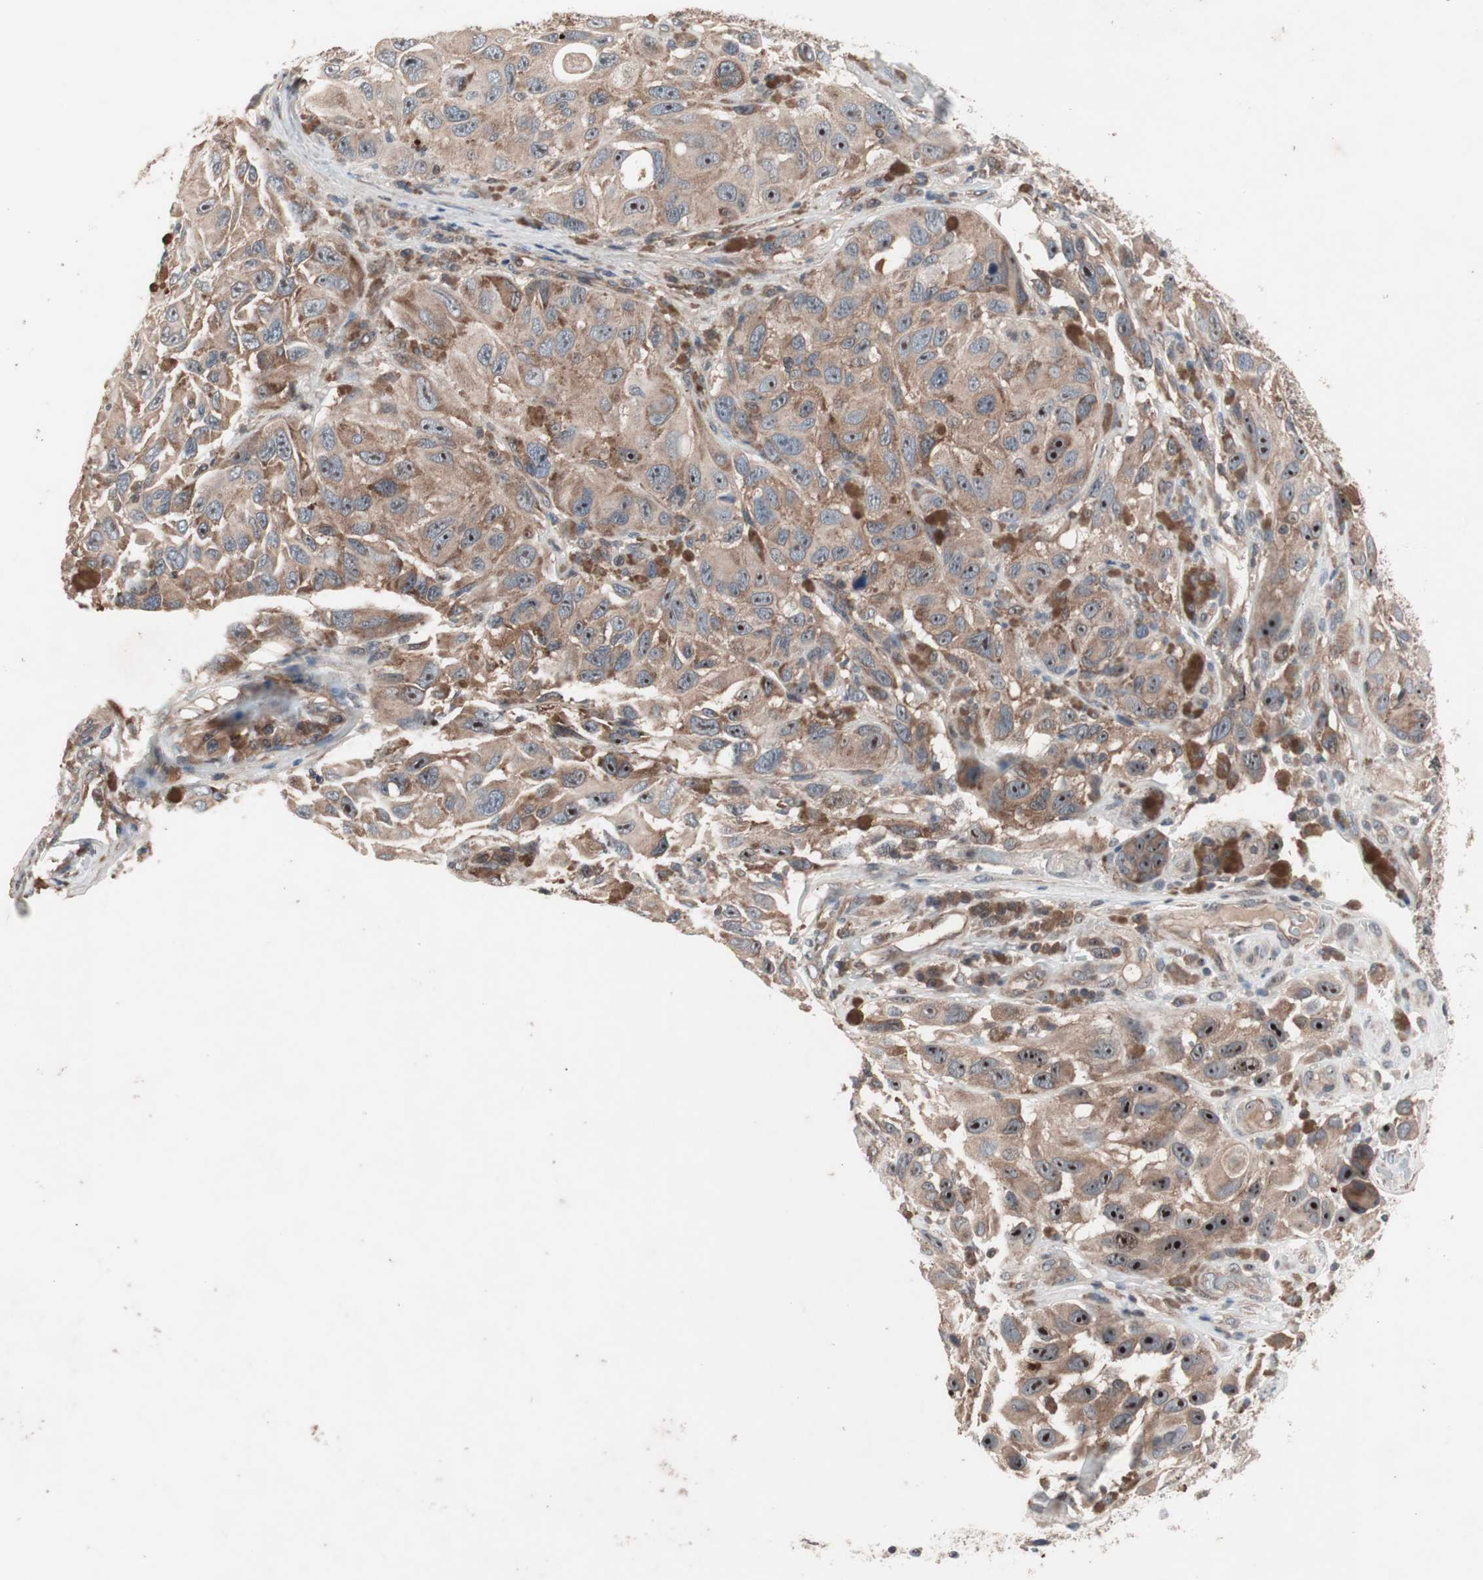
{"staining": {"intensity": "weak", "quantity": "25%-75%", "location": "cytoplasmic/membranous,nuclear"}, "tissue": "melanoma", "cell_type": "Tumor cells", "image_type": "cancer", "snomed": [{"axis": "morphology", "description": "Malignant melanoma, NOS"}, {"axis": "topography", "description": "Skin"}], "caption": "The immunohistochemical stain highlights weak cytoplasmic/membranous and nuclear positivity in tumor cells of malignant melanoma tissue.", "gene": "IRS1", "patient": {"sex": "female", "age": 73}}